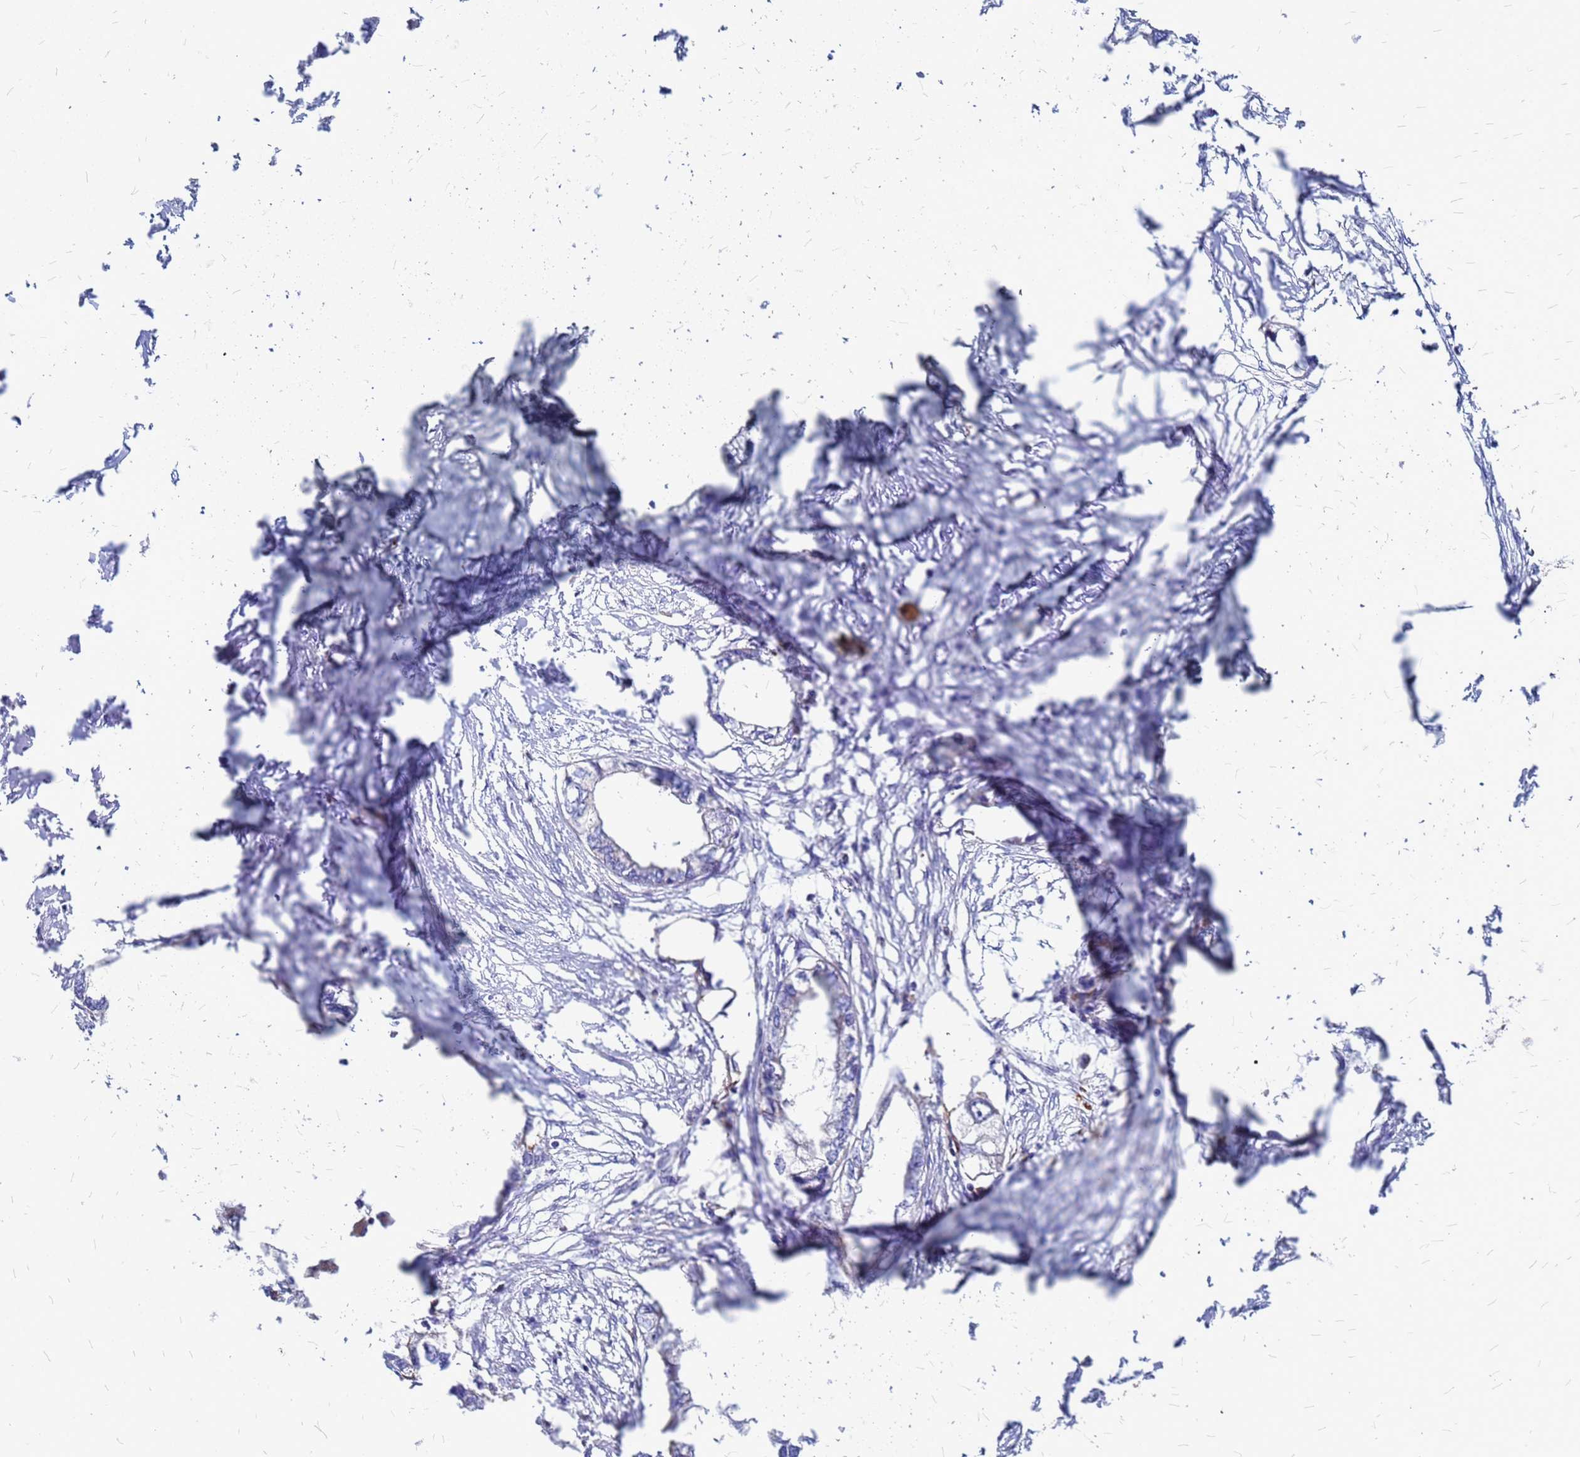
{"staining": {"intensity": "negative", "quantity": "none", "location": "none"}, "tissue": "endometrial cancer", "cell_type": "Tumor cells", "image_type": "cancer", "snomed": [{"axis": "morphology", "description": "Adenocarcinoma, NOS"}, {"axis": "morphology", "description": "Adenocarcinoma, metastatic, NOS"}, {"axis": "topography", "description": "Adipose tissue"}, {"axis": "topography", "description": "Endometrium"}], "caption": "The image shows no significant staining in tumor cells of endometrial metastatic adenocarcinoma.", "gene": "NOSTRIN", "patient": {"sex": "female", "age": 67}}